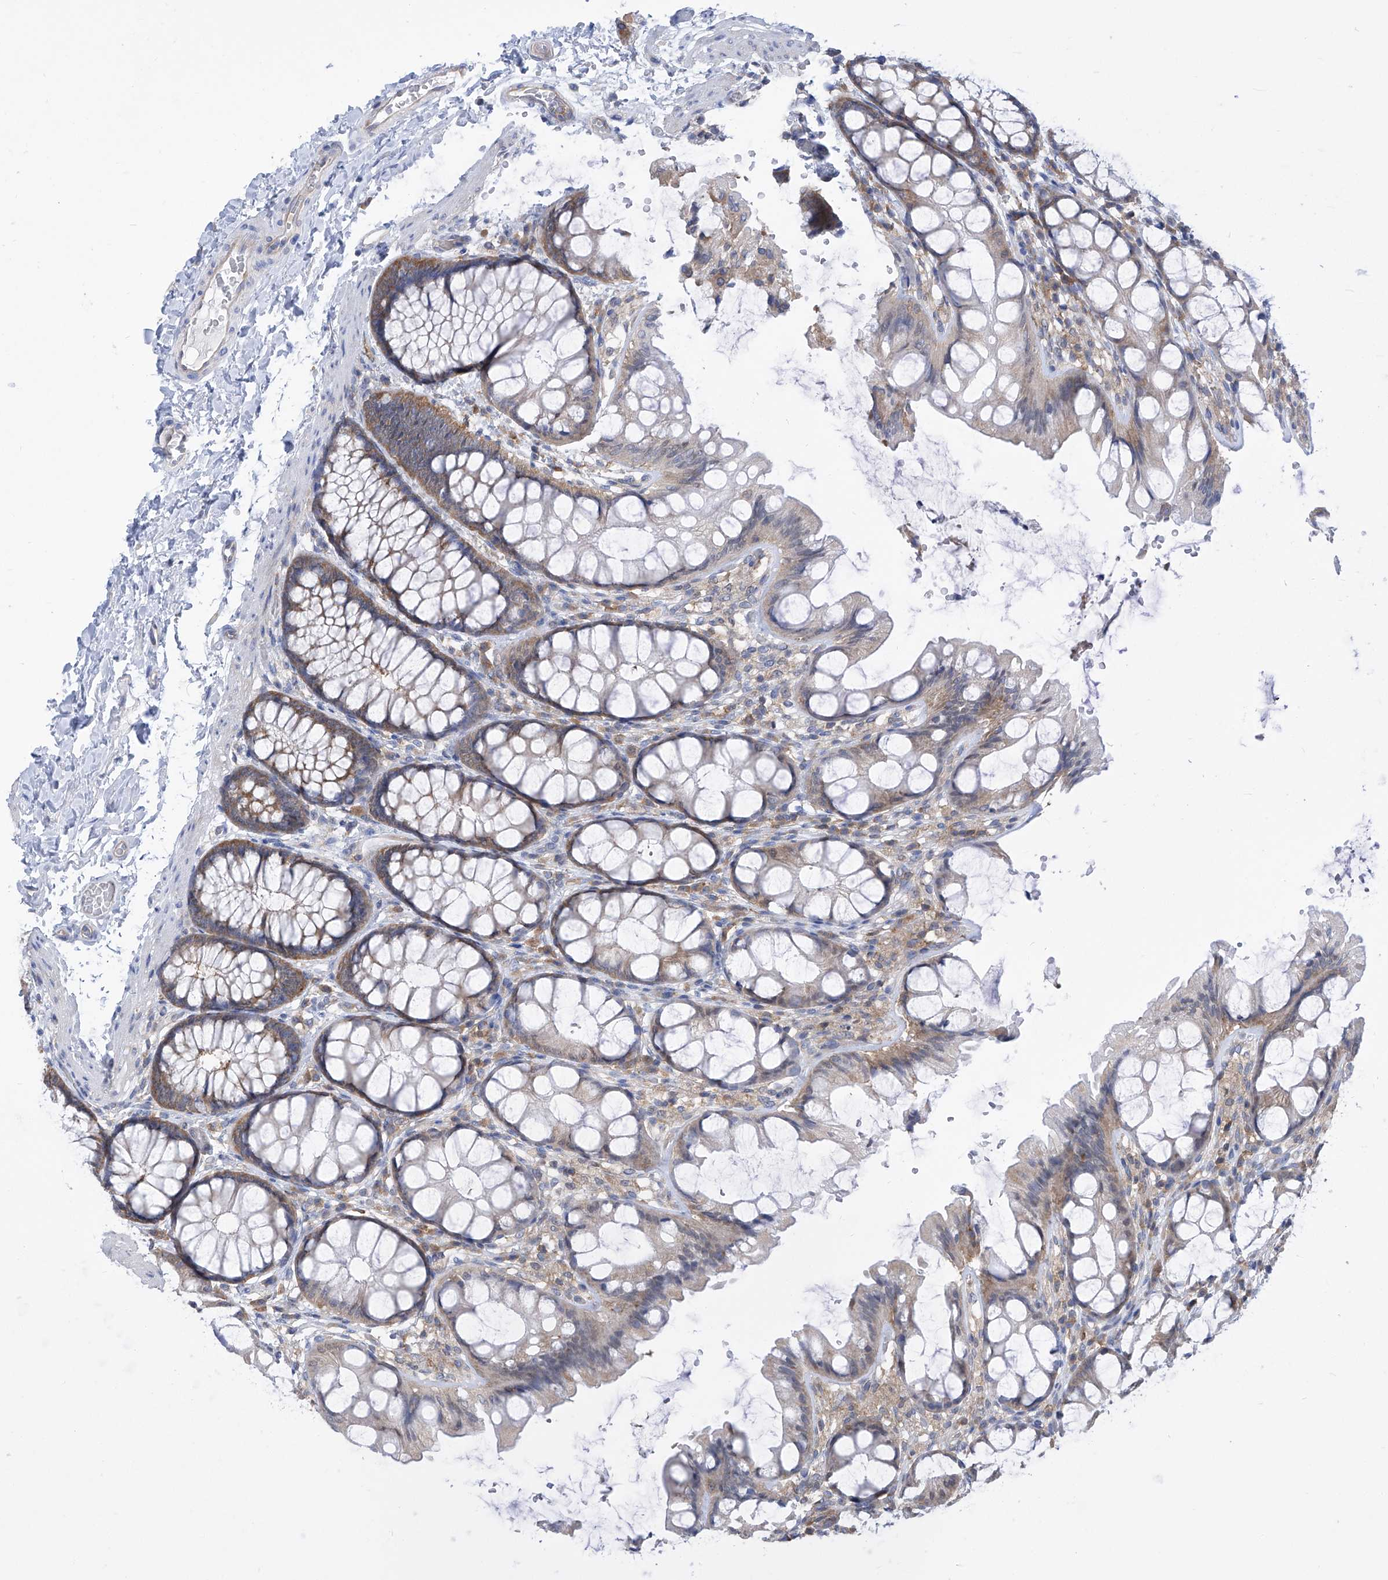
{"staining": {"intensity": "weak", "quantity": ">75%", "location": "cytoplasmic/membranous"}, "tissue": "colon", "cell_type": "Endothelial cells", "image_type": "normal", "snomed": [{"axis": "morphology", "description": "Normal tissue, NOS"}, {"axis": "topography", "description": "Colon"}], "caption": "Unremarkable colon reveals weak cytoplasmic/membranous positivity in about >75% of endothelial cells, visualized by immunohistochemistry.", "gene": "EIF3M", "patient": {"sex": "male", "age": 47}}